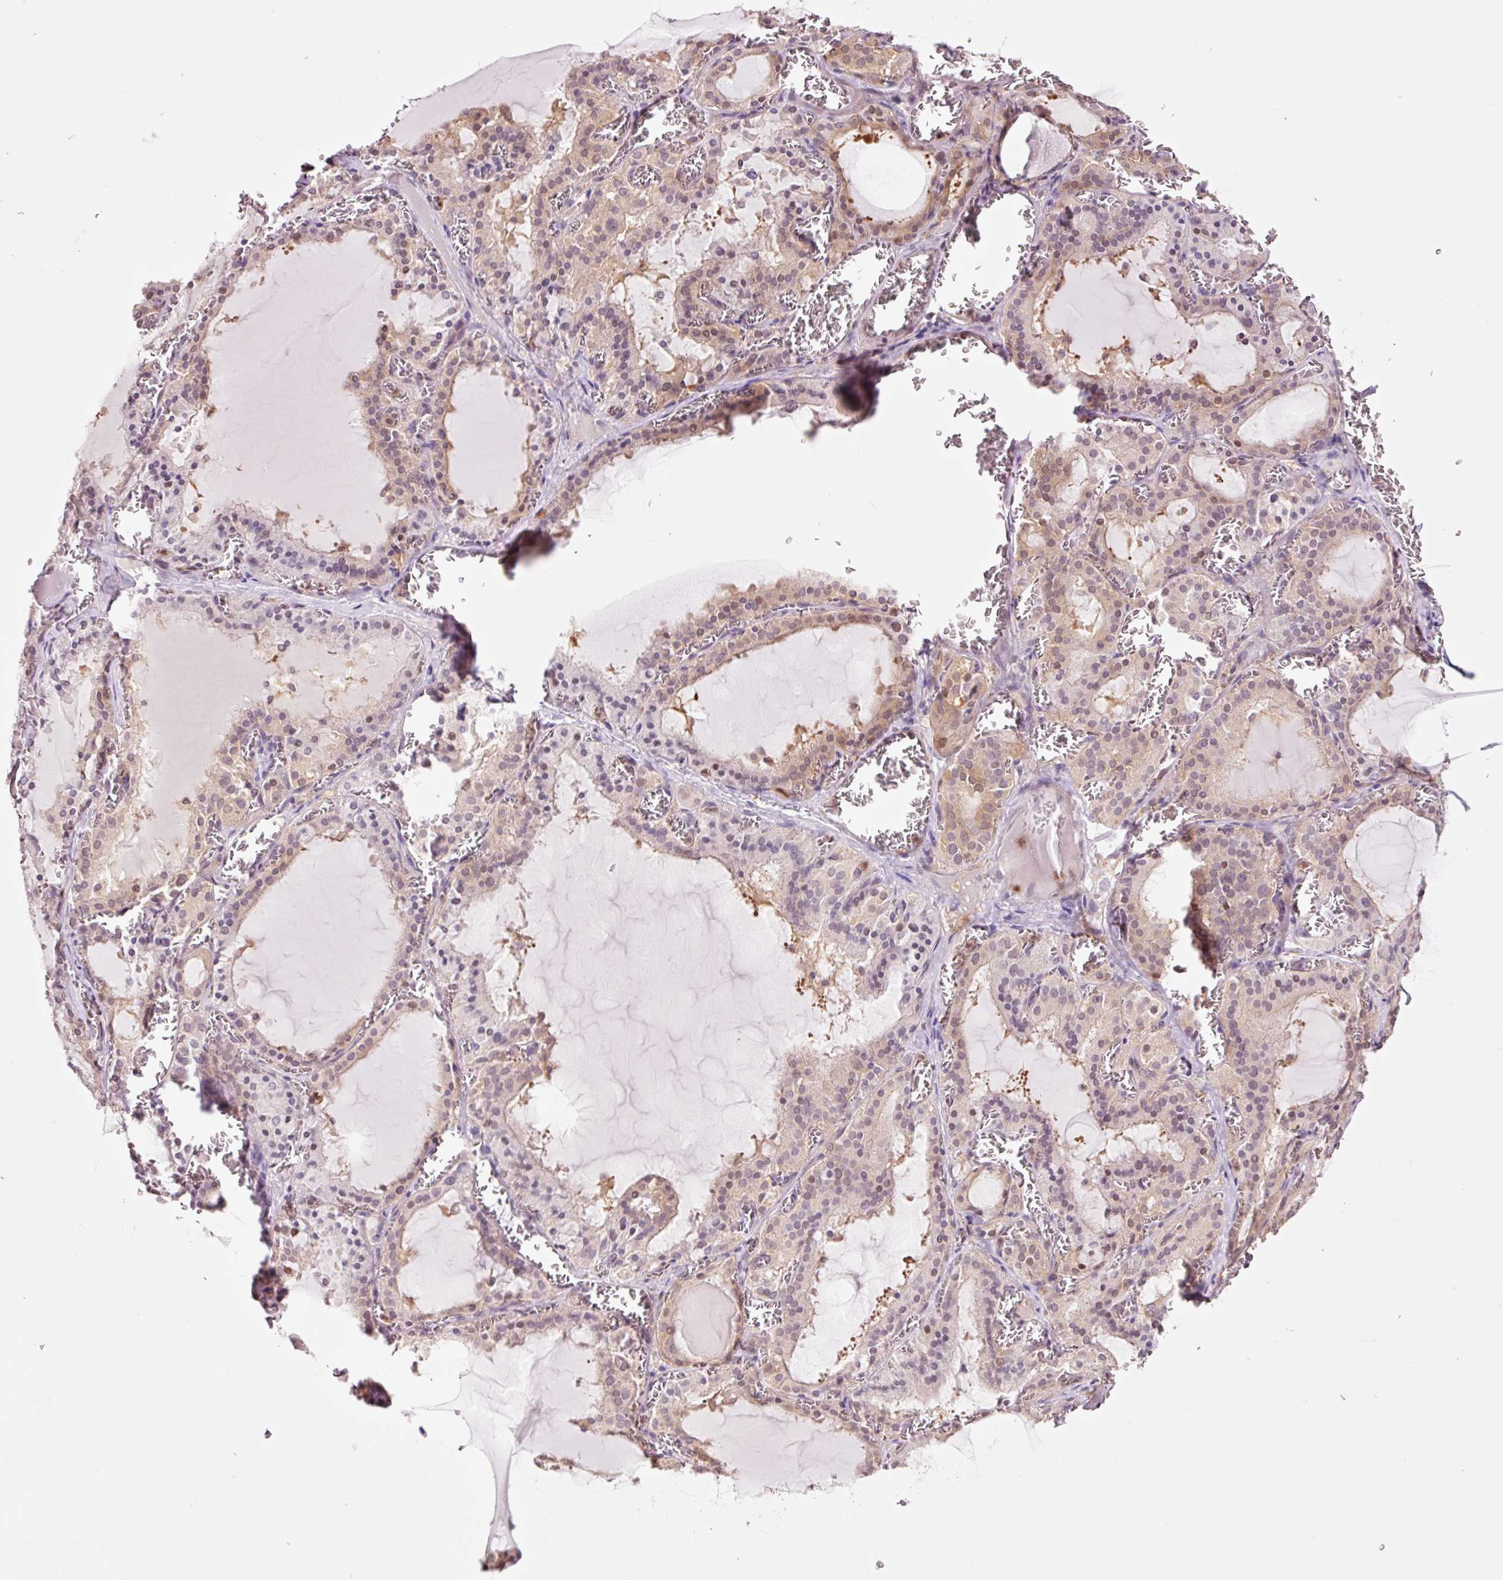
{"staining": {"intensity": "moderate", "quantity": "25%-75%", "location": "cytoplasmic/membranous,nuclear"}, "tissue": "thyroid gland", "cell_type": "Glandular cells", "image_type": "normal", "snomed": [{"axis": "morphology", "description": "Normal tissue, NOS"}, {"axis": "topography", "description": "Thyroid gland"}], "caption": "Immunohistochemical staining of unremarkable thyroid gland displays medium levels of moderate cytoplasmic/membranous,nuclear expression in about 25%-75% of glandular cells.", "gene": "FBXL14", "patient": {"sex": "female", "age": 30}}